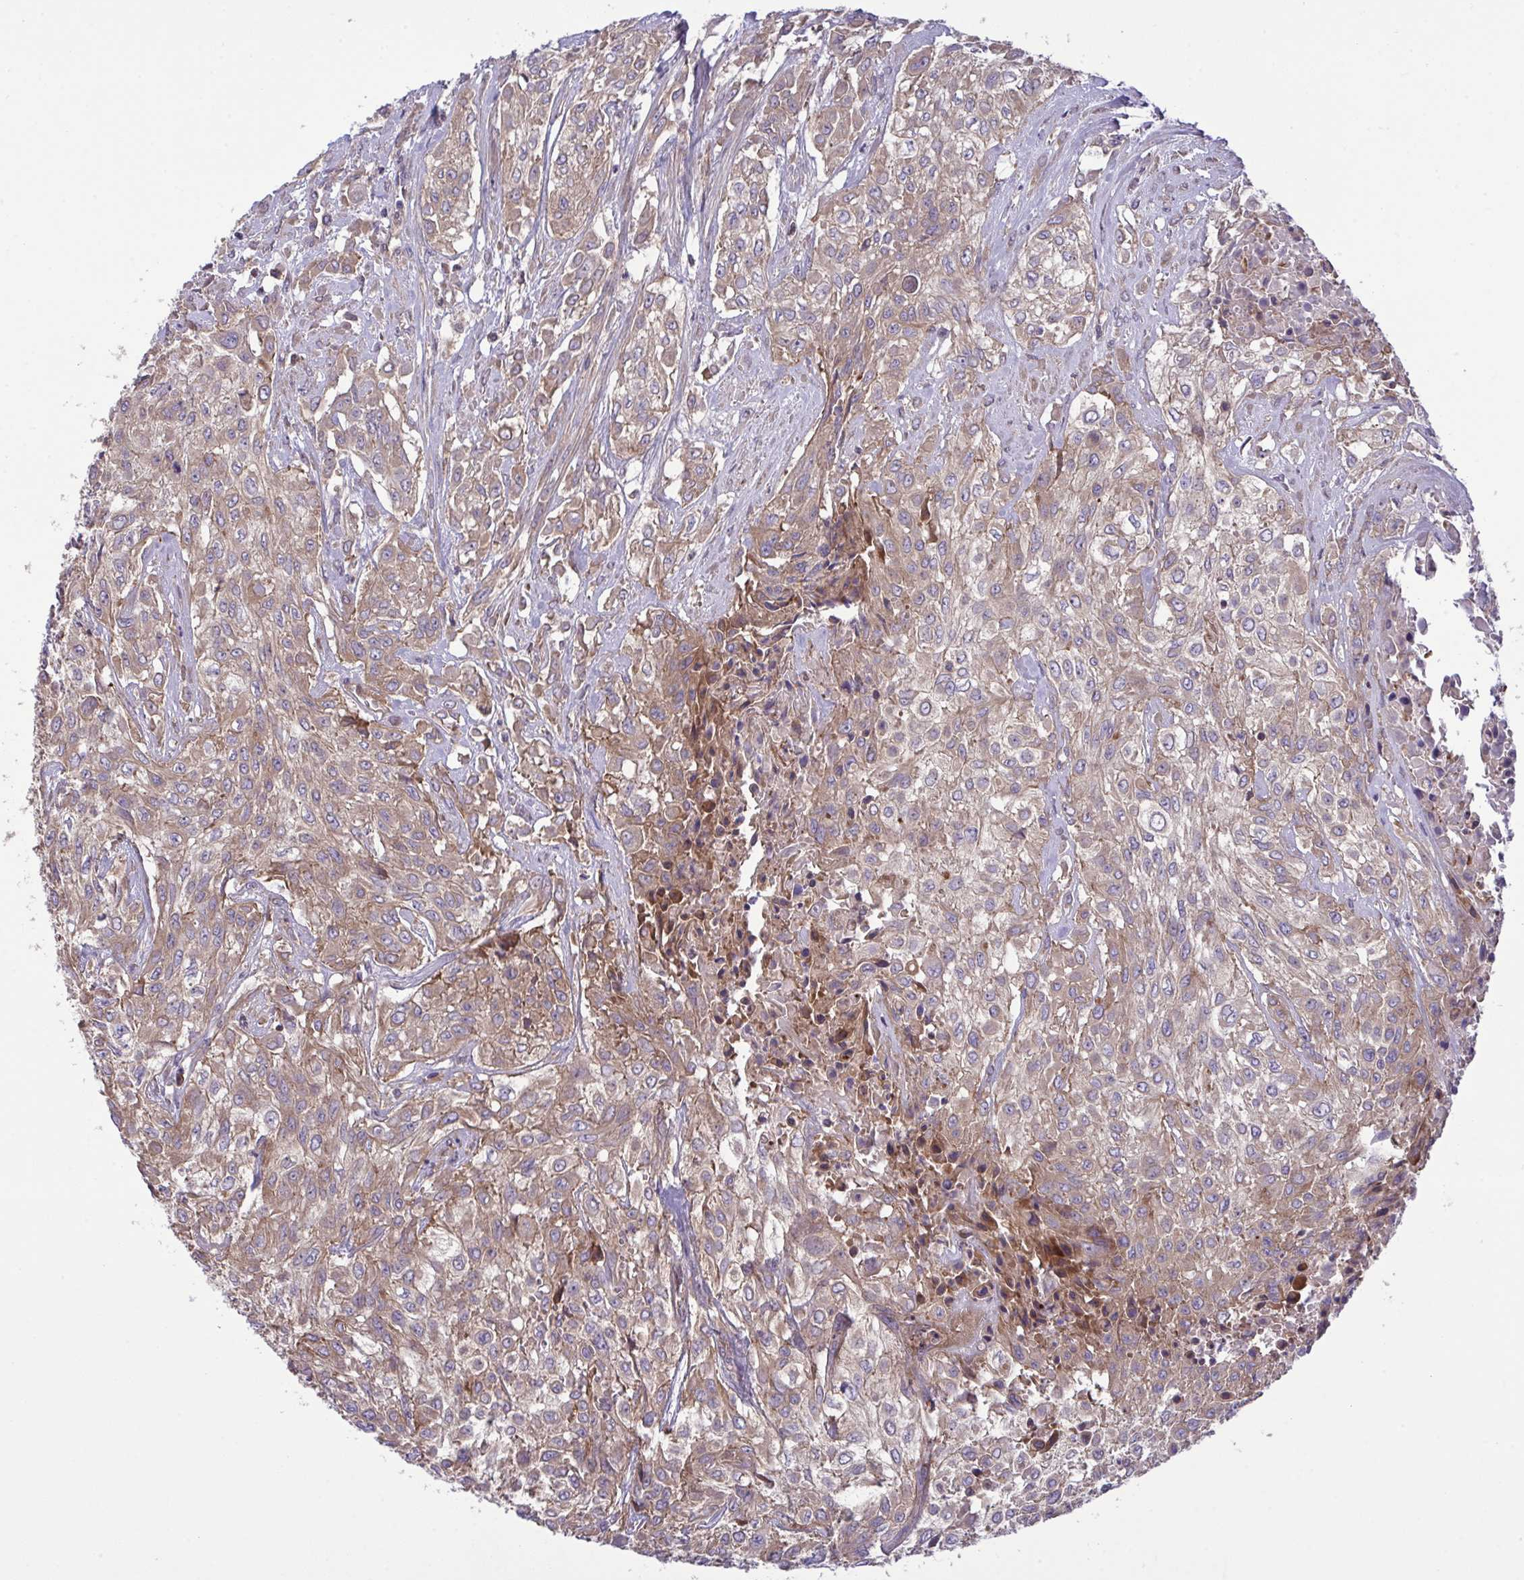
{"staining": {"intensity": "weak", "quantity": ">75%", "location": "cytoplasmic/membranous"}, "tissue": "urothelial cancer", "cell_type": "Tumor cells", "image_type": "cancer", "snomed": [{"axis": "morphology", "description": "Urothelial carcinoma, High grade"}, {"axis": "topography", "description": "Urinary bladder"}], "caption": "A brown stain shows weak cytoplasmic/membranous positivity of a protein in high-grade urothelial carcinoma tumor cells. (IHC, brightfield microscopy, high magnification).", "gene": "GRB14", "patient": {"sex": "male", "age": 57}}